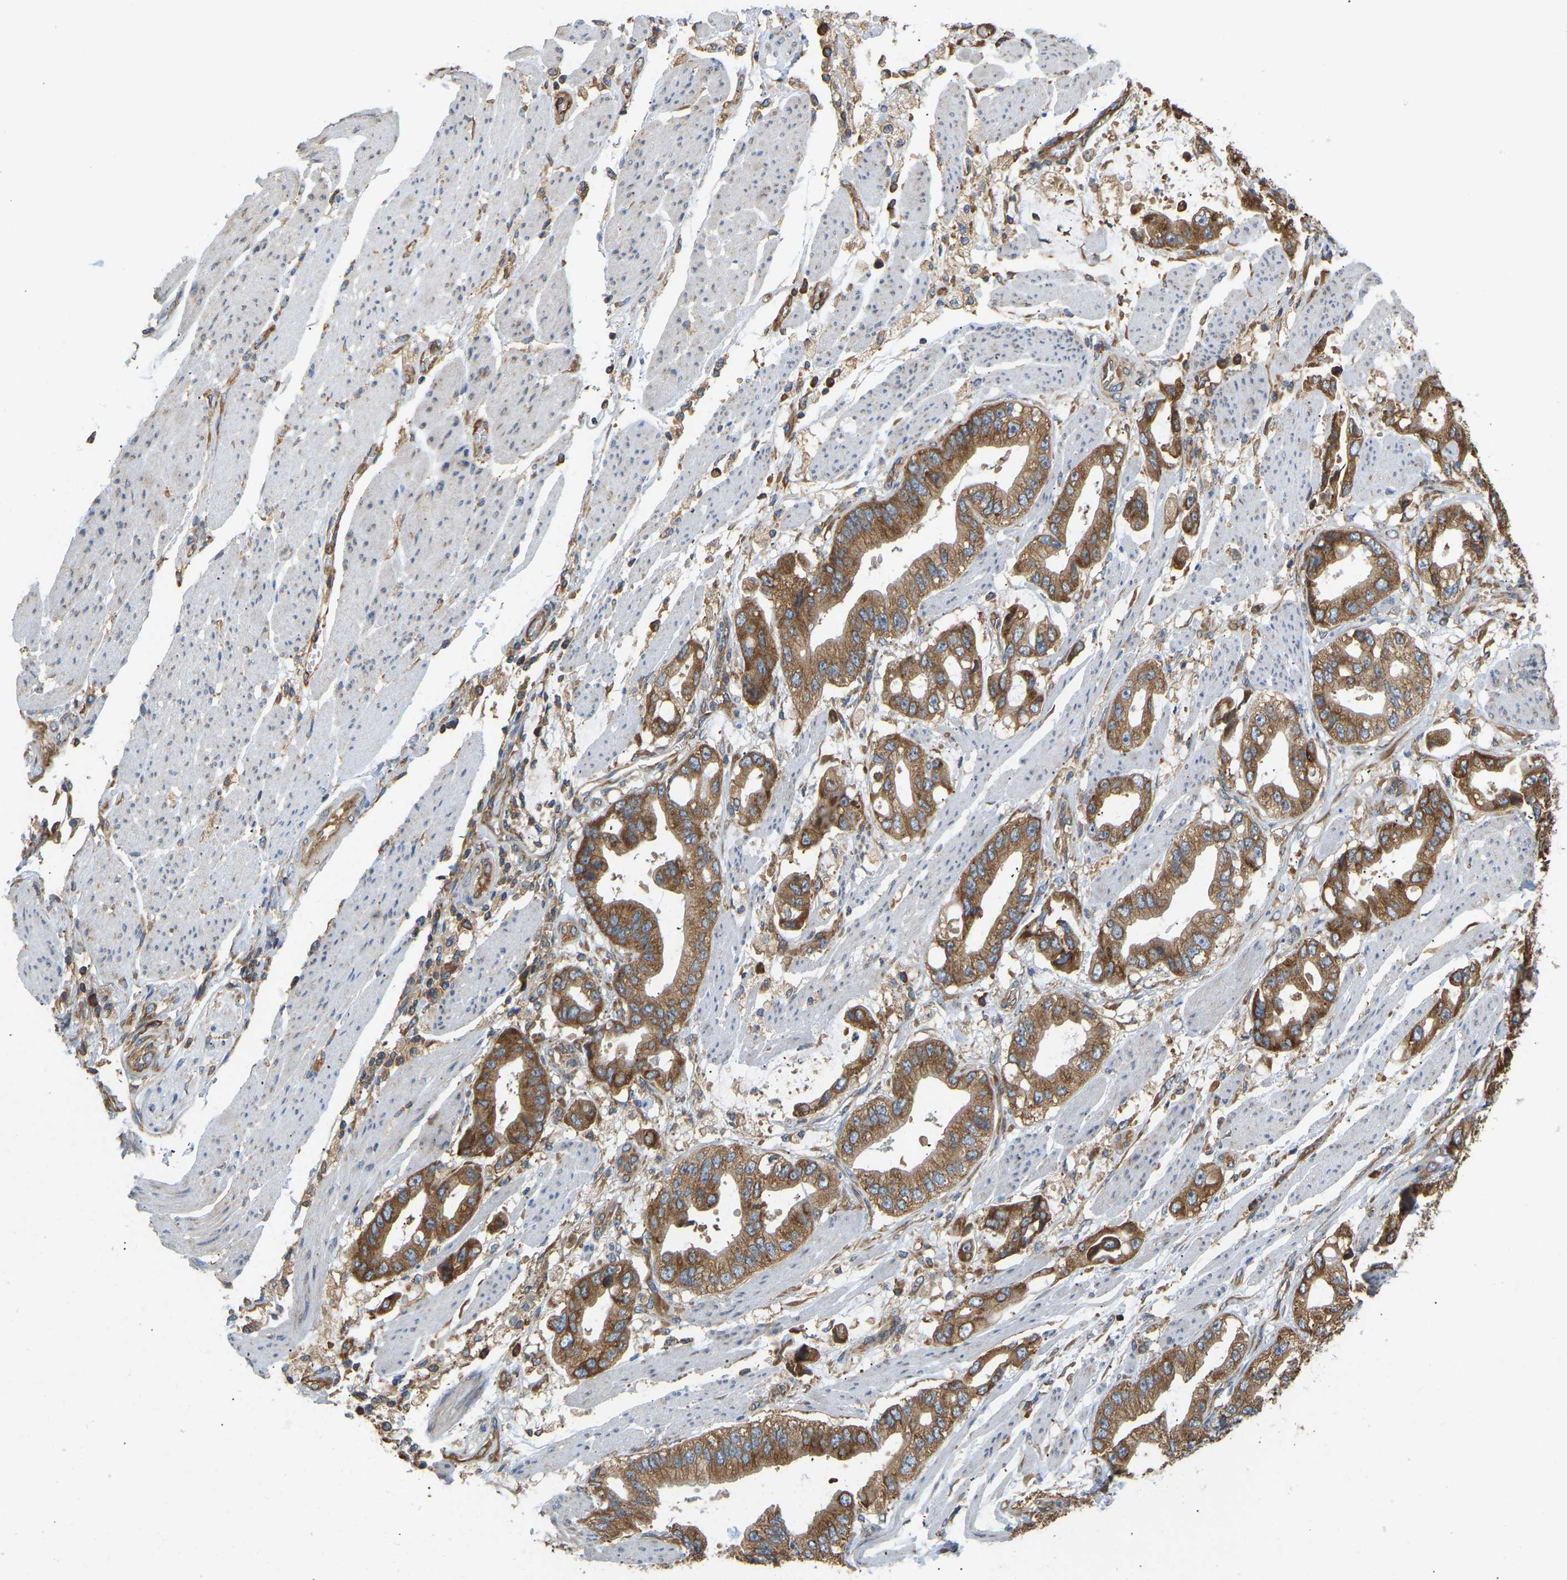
{"staining": {"intensity": "moderate", "quantity": ">75%", "location": "cytoplasmic/membranous"}, "tissue": "stomach cancer", "cell_type": "Tumor cells", "image_type": "cancer", "snomed": [{"axis": "morphology", "description": "Normal tissue, NOS"}, {"axis": "morphology", "description": "Adenocarcinoma, NOS"}, {"axis": "topography", "description": "Stomach"}], "caption": "High-magnification brightfield microscopy of stomach cancer stained with DAB (brown) and counterstained with hematoxylin (blue). tumor cells exhibit moderate cytoplasmic/membranous expression is appreciated in about>75% of cells.", "gene": "RPS6KB2", "patient": {"sex": "male", "age": 62}}